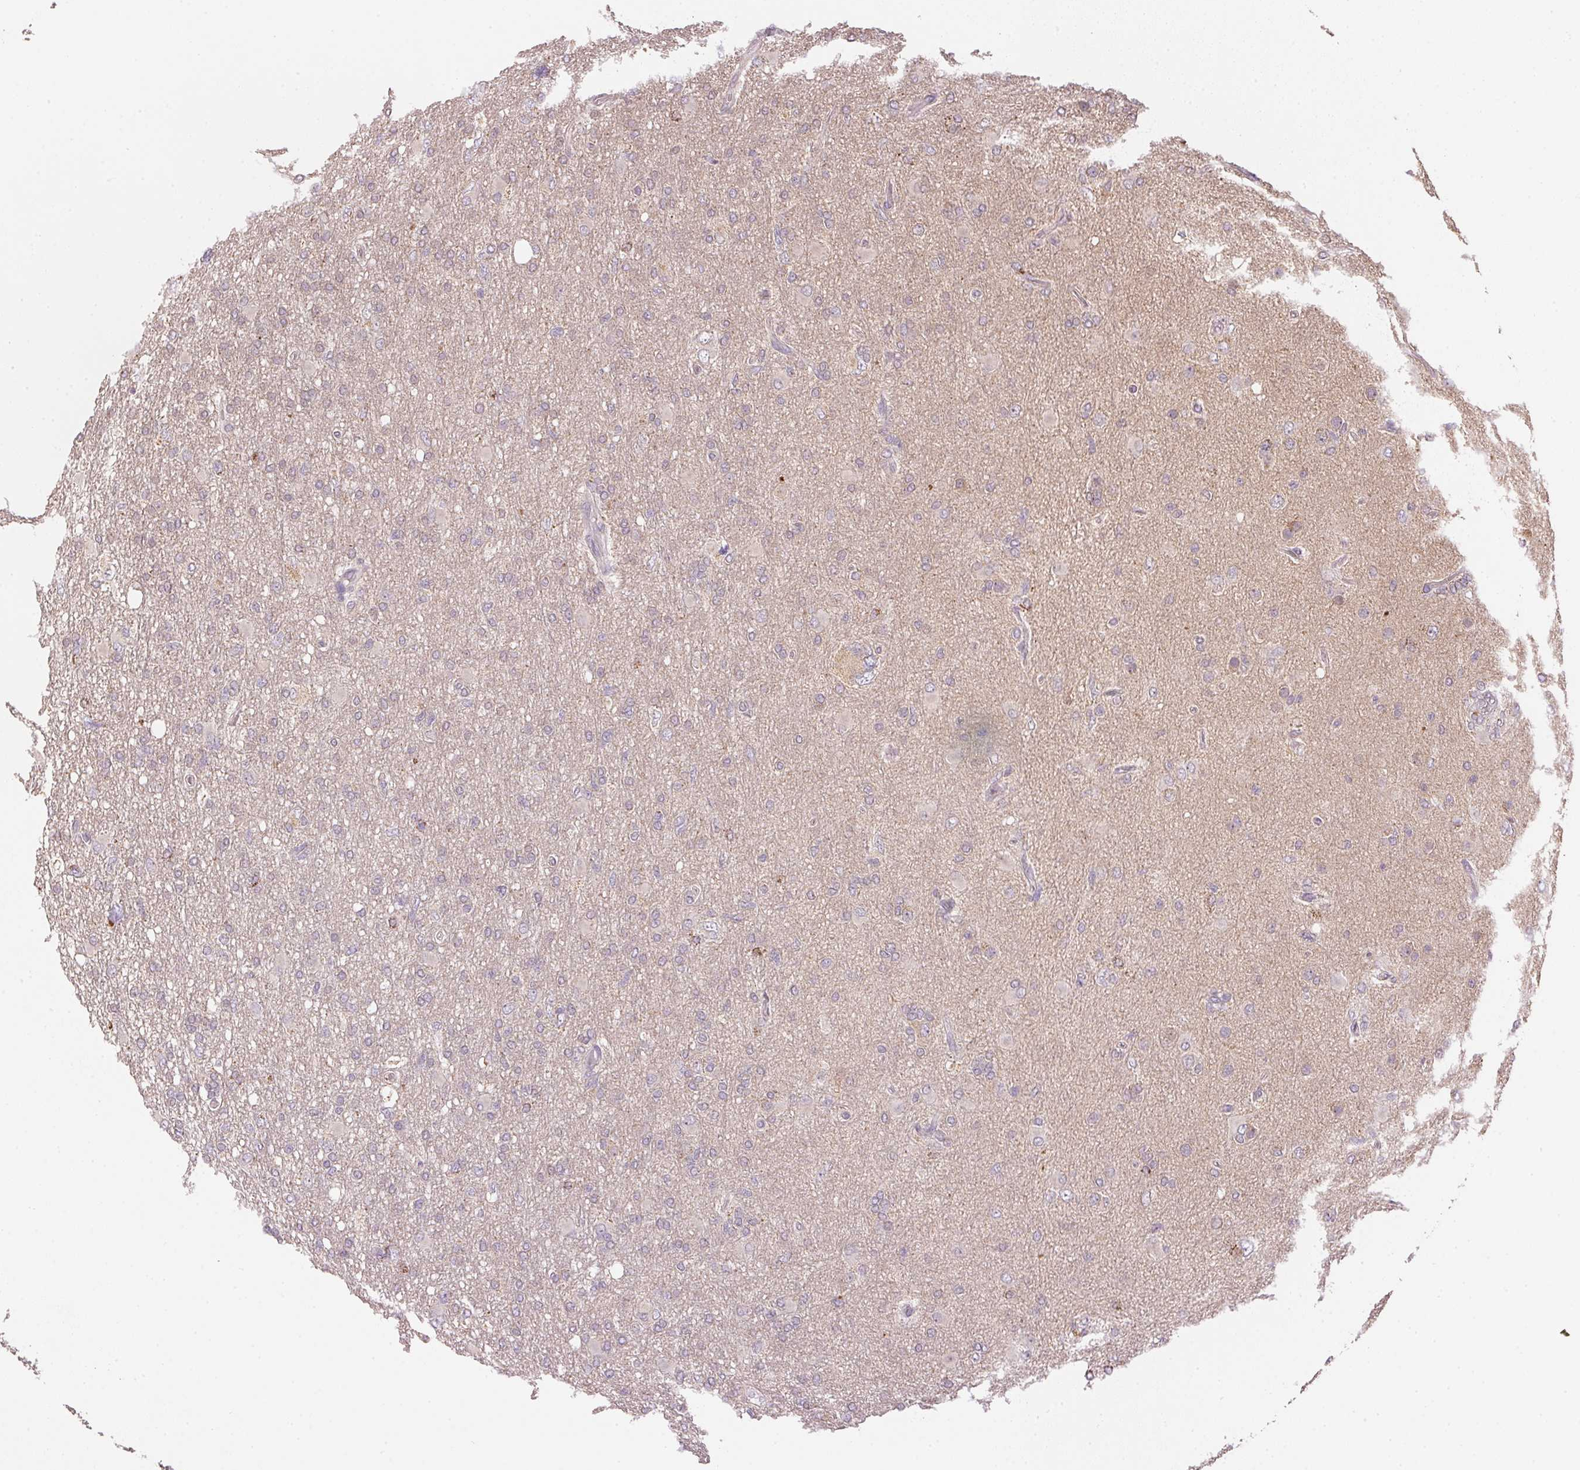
{"staining": {"intensity": "negative", "quantity": "none", "location": "none"}, "tissue": "glioma", "cell_type": "Tumor cells", "image_type": "cancer", "snomed": [{"axis": "morphology", "description": "Glioma, malignant, High grade"}, {"axis": "topography", "description": "Brain"}], "caption": "Immunohistochemical staining of glioma exhibits no significant staining in tumor cells.", "gene": "SC5D", "patient": {"sex": "male", "age": 61}}